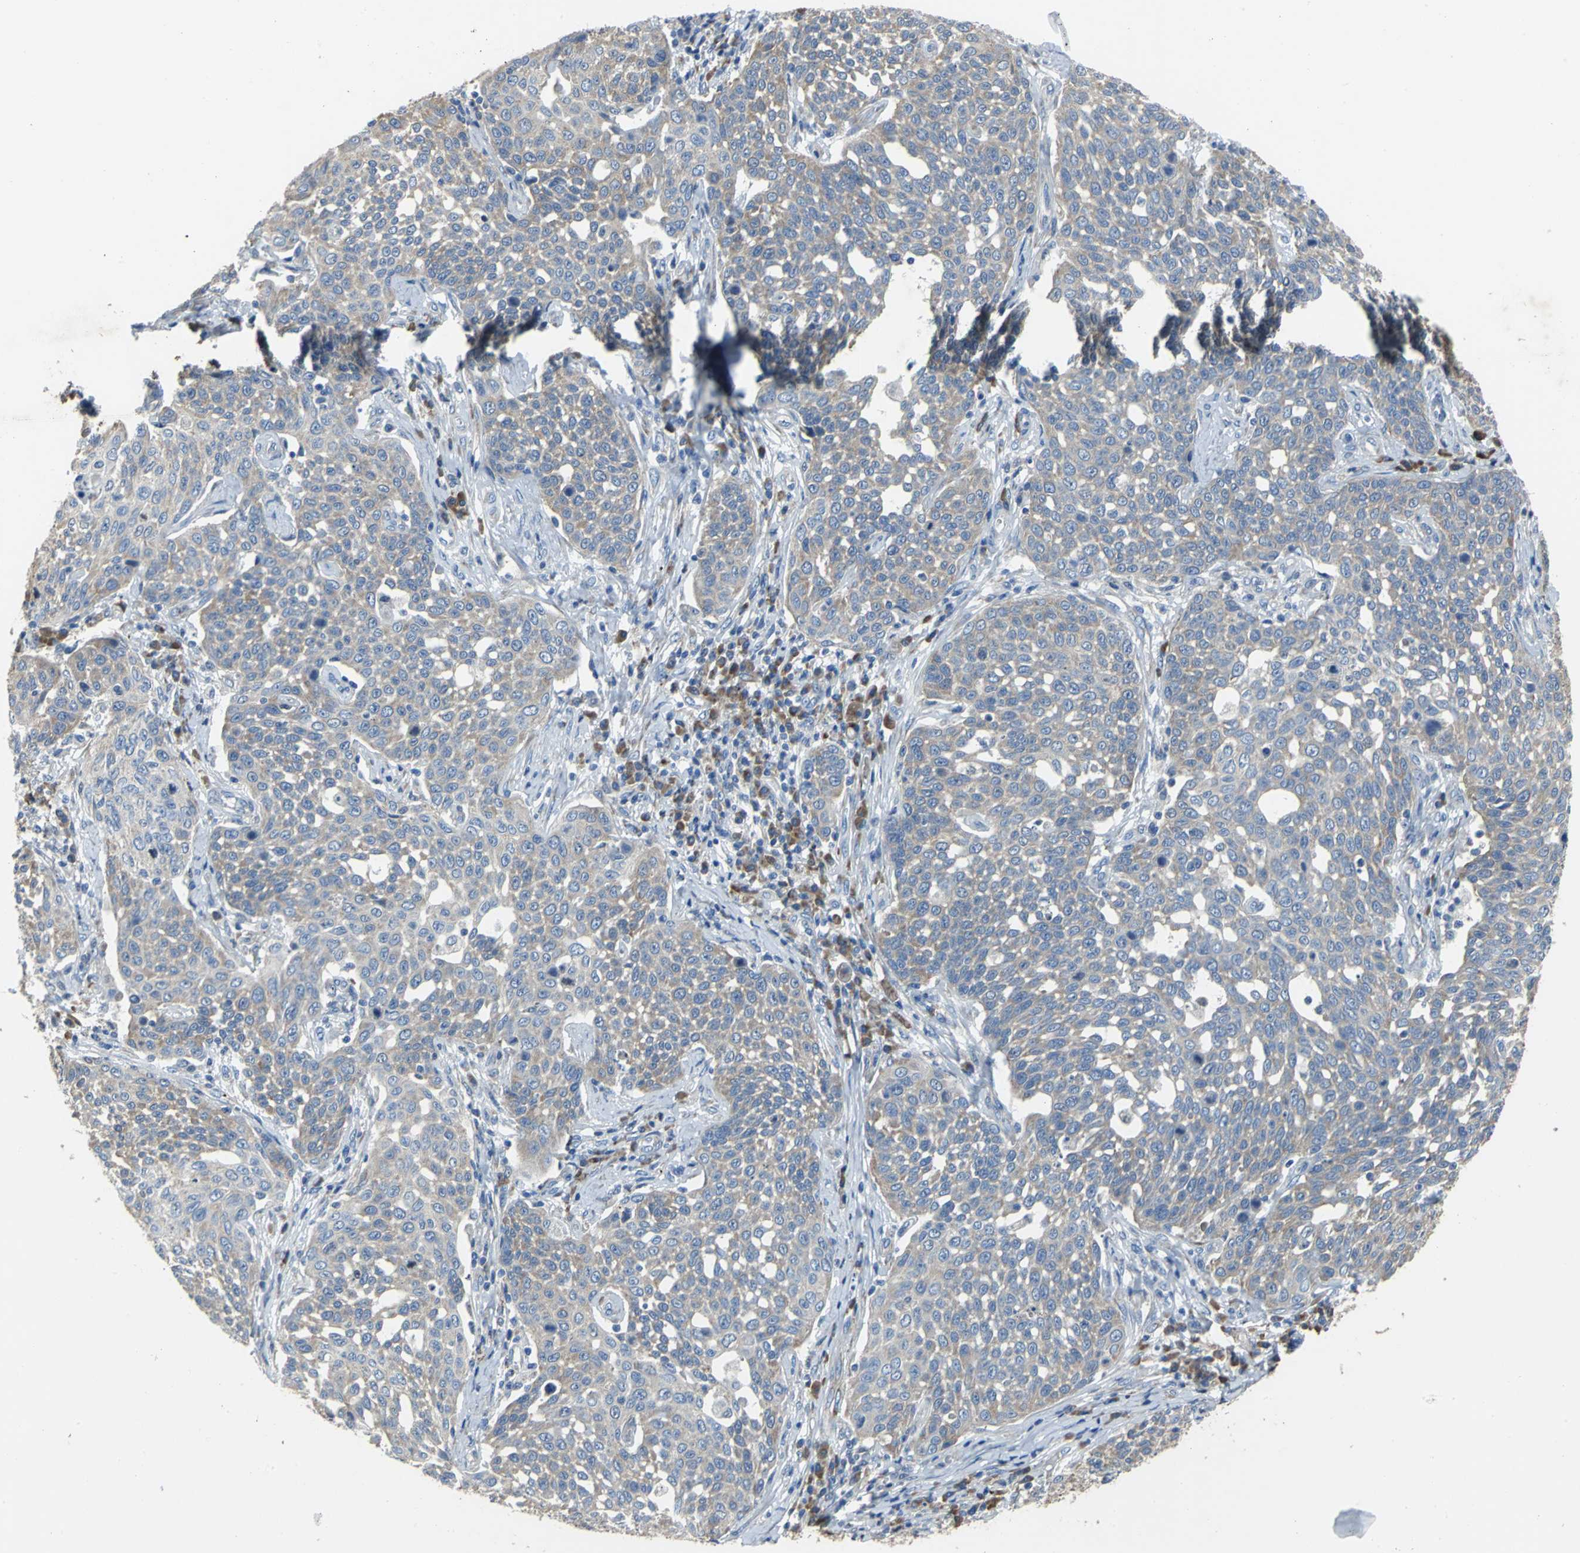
{"staining": {"intensity": "weak", "quantity": ">75%", "location": "cytoplasmic/membranous"}, "tissue": "cervical cancer", "cell_type": "Tumor cells", "image_type": "cancer", "snomed": [{"axis": "morphology", "description": "Squamous cell carcinoma, NOS"}, {"axis": "topography", "description": "Cervix"}], "caption": "Immunohistochemistry (IHC) staining of cervical cancer, which reveals low levels of weak cytoplasmic/membranous expression in about >75% of tumor cells indicating weak cytoplasmic/membranous protein expression. The staining was performed using DAB (3,3'-diaminobenzidine) (brown) for protein detection and nuclei were counterstained in hematoxylin (blue).", "gene": "EIF5A", "patient": {"sex": "female", "age": 34}}